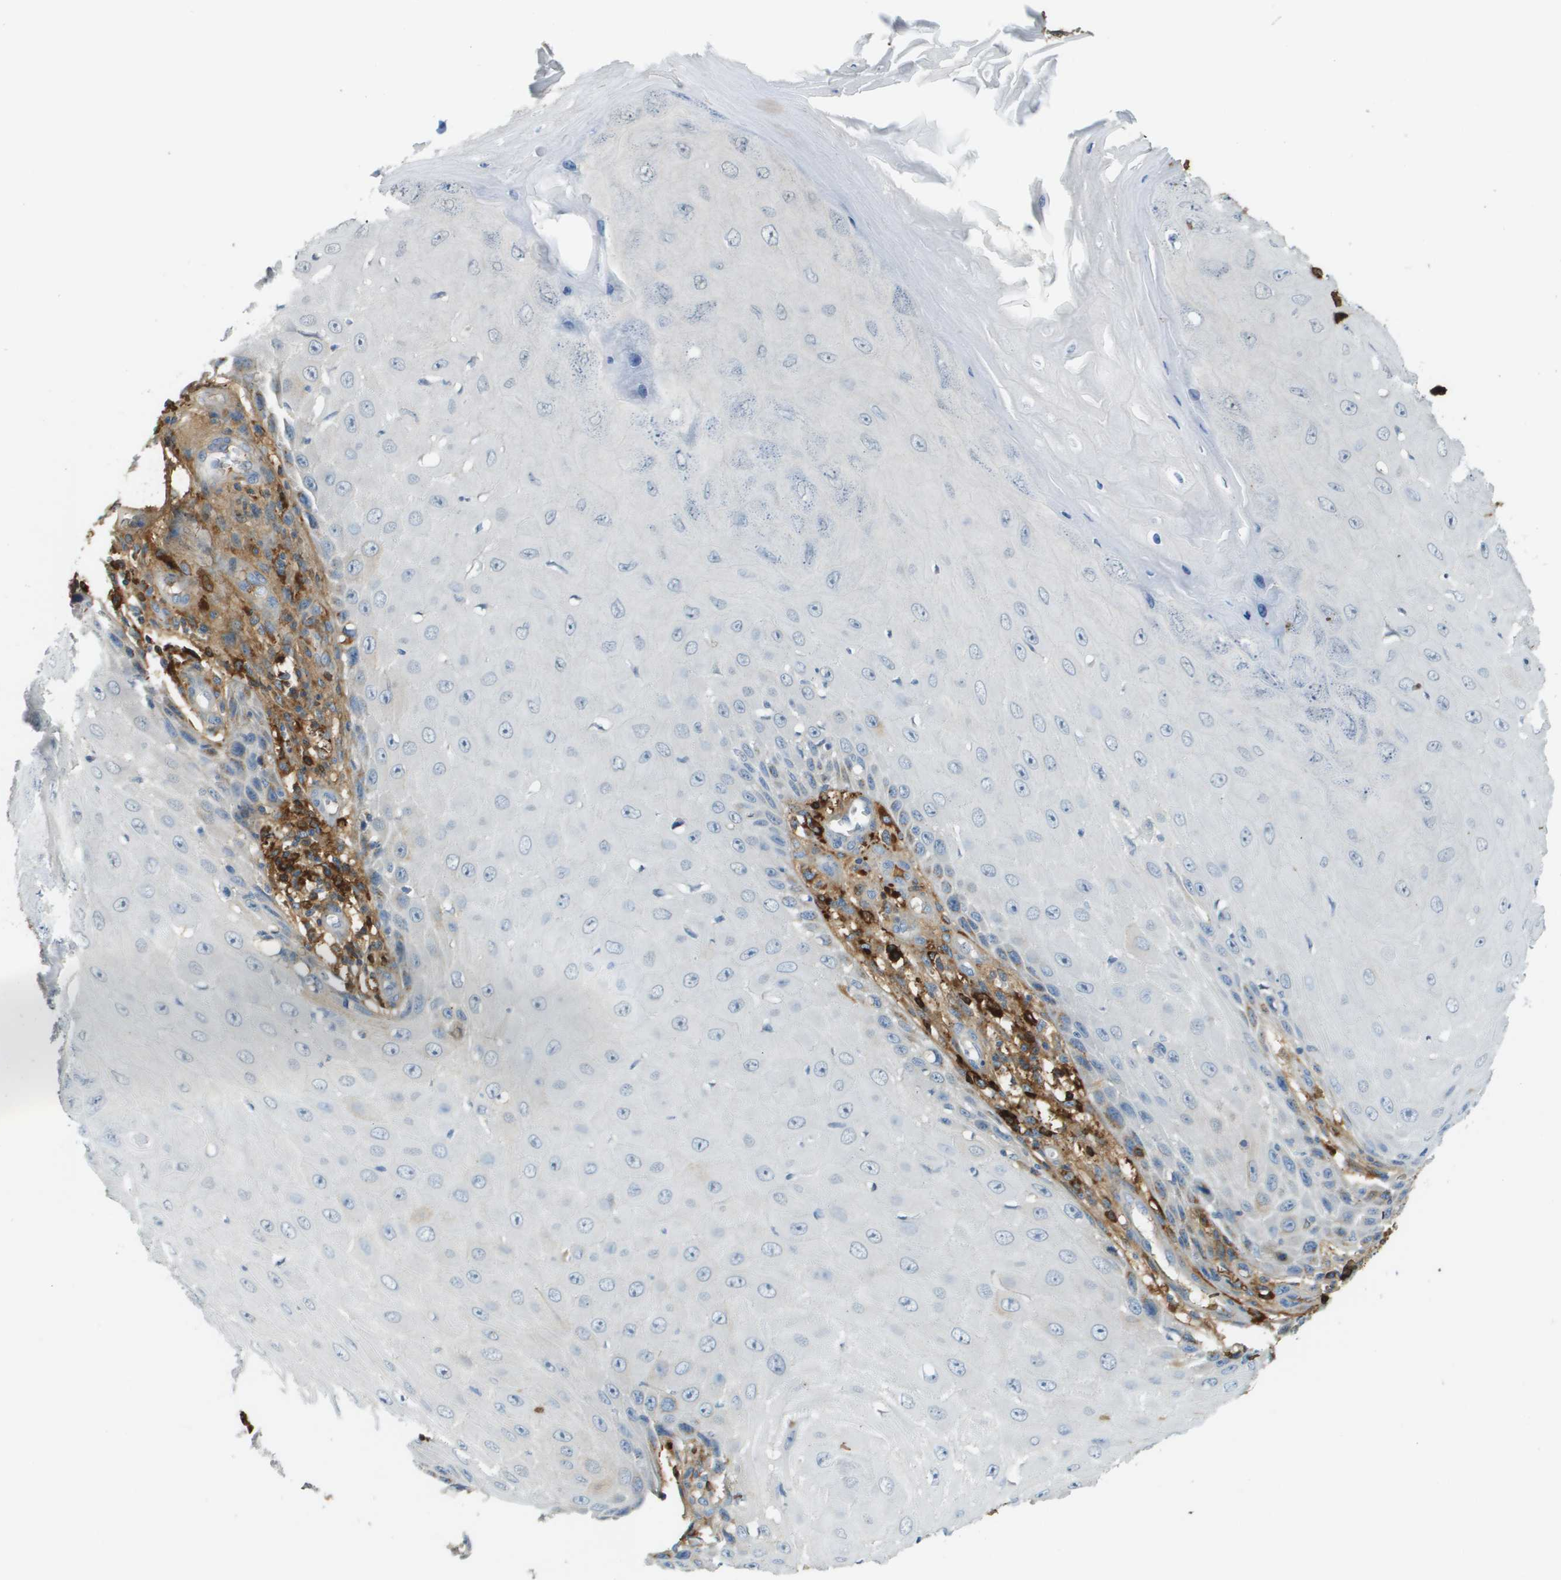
{"staining": {"intensity": "negative", "quantity": "none", "location": "none"}, "tissue": "skin cancer", "cell_type": "Tumor cells", "image_type": "cancer", "snomed": [{"axis": "morphology", "description": "Squamous cell carcinoma, NOS"}, {"axis": "topography", "description": "Skin"}], "caption": "Immunohistochemical staining of skin cancer (squamous cell carcinoma) shows no significant staining in tumor cells.", "gene": "DCN", "patient": {"sex": "female", "age": 73}}